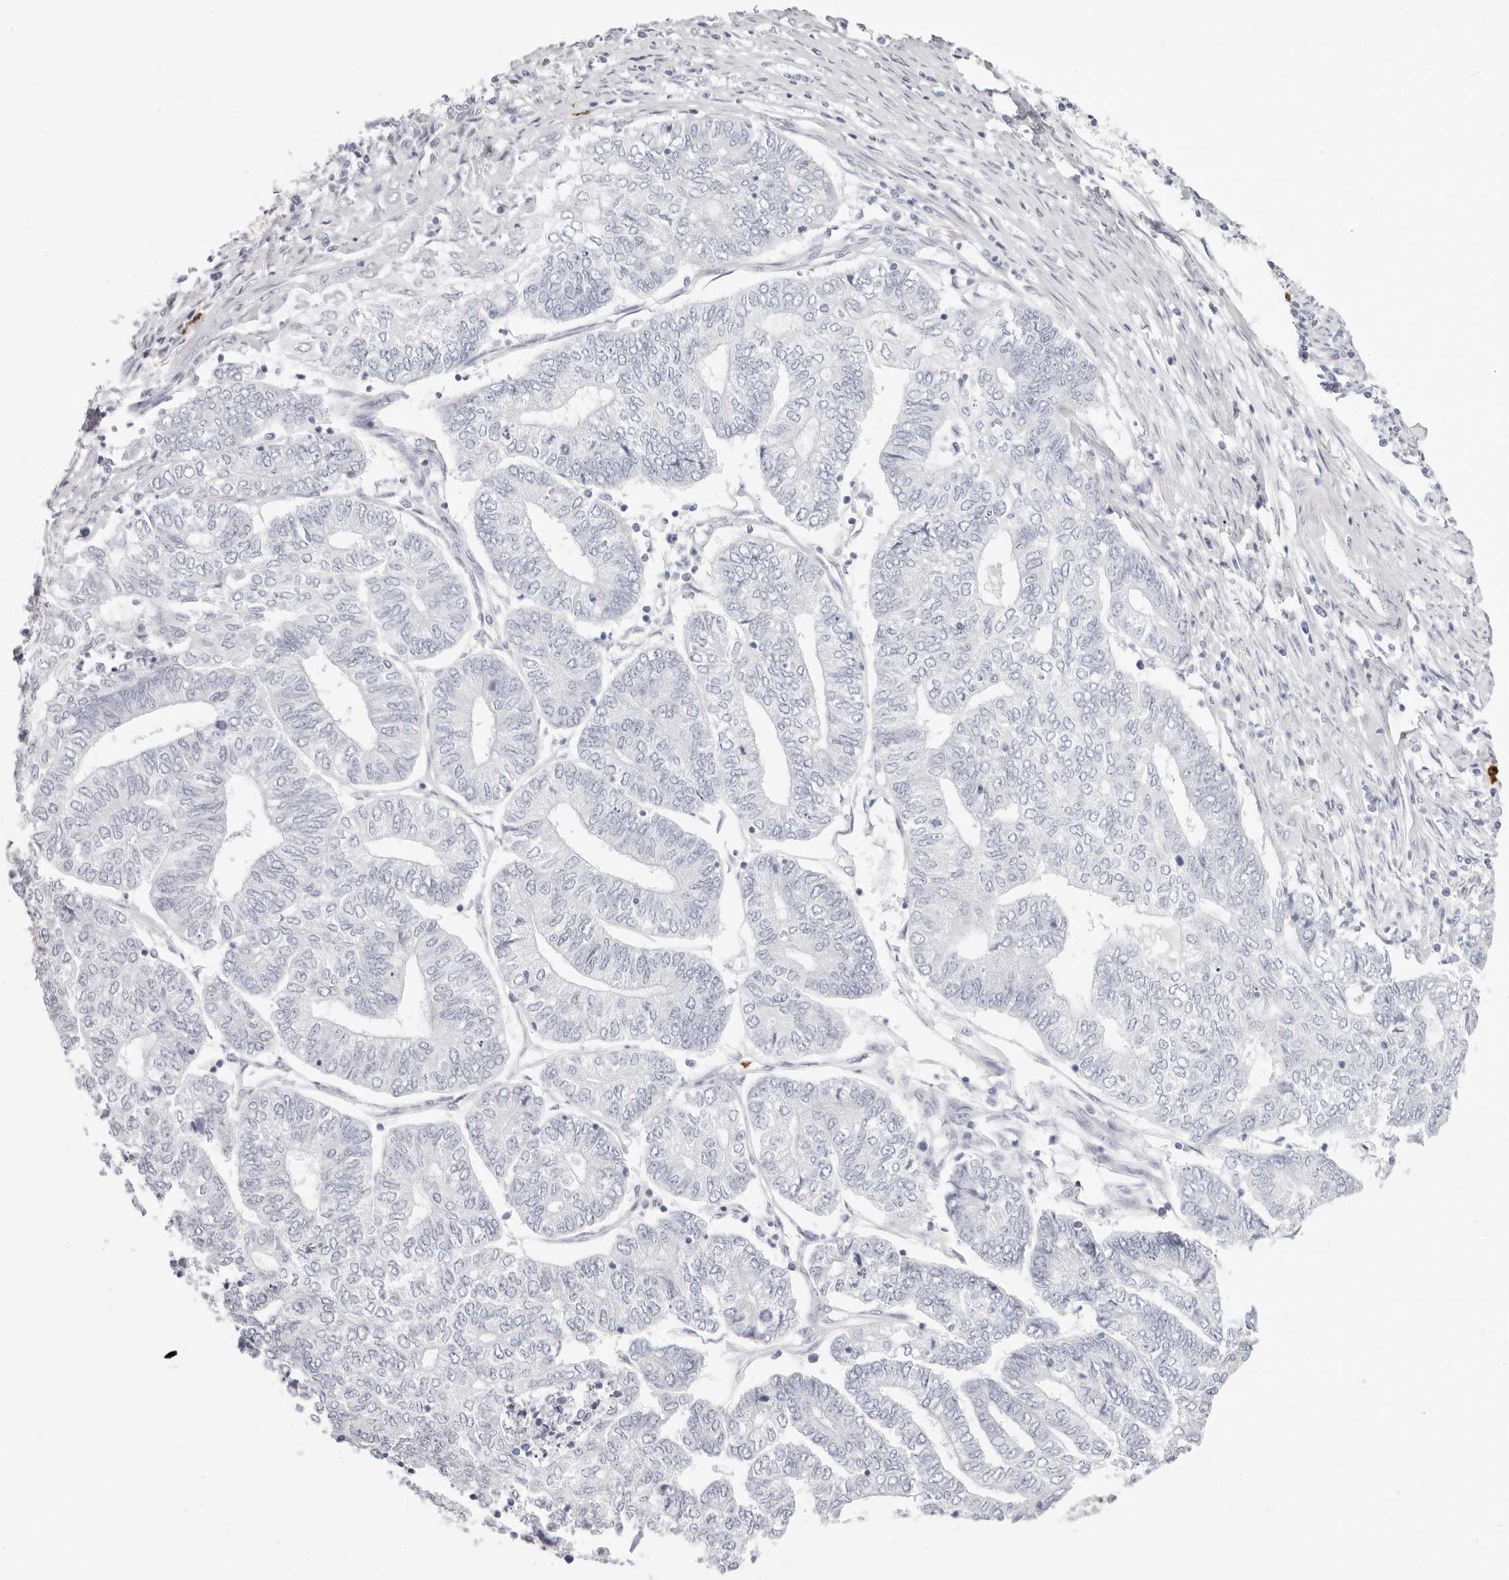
{"staining": {"intensity": "negative", "quantity": "none", "location": "none"}, "tissue": "endometrial cancer", "cell_type": "Tumor cells", "image_type": "cancer", "snomed": [{"axis": "morphology", "description": "Adenocarcinoma, NOS"}, {"axis": "topography", "description": "Uterus"}, {"axis": "topography", "description": "Endometrium"}], "caption": "The photomicrograph reveals no staining of tumor cells in endometrial cancer (adenocarcinoma).", "gene": "CAMP", "patient": {"sex": "female", "age": 70}}